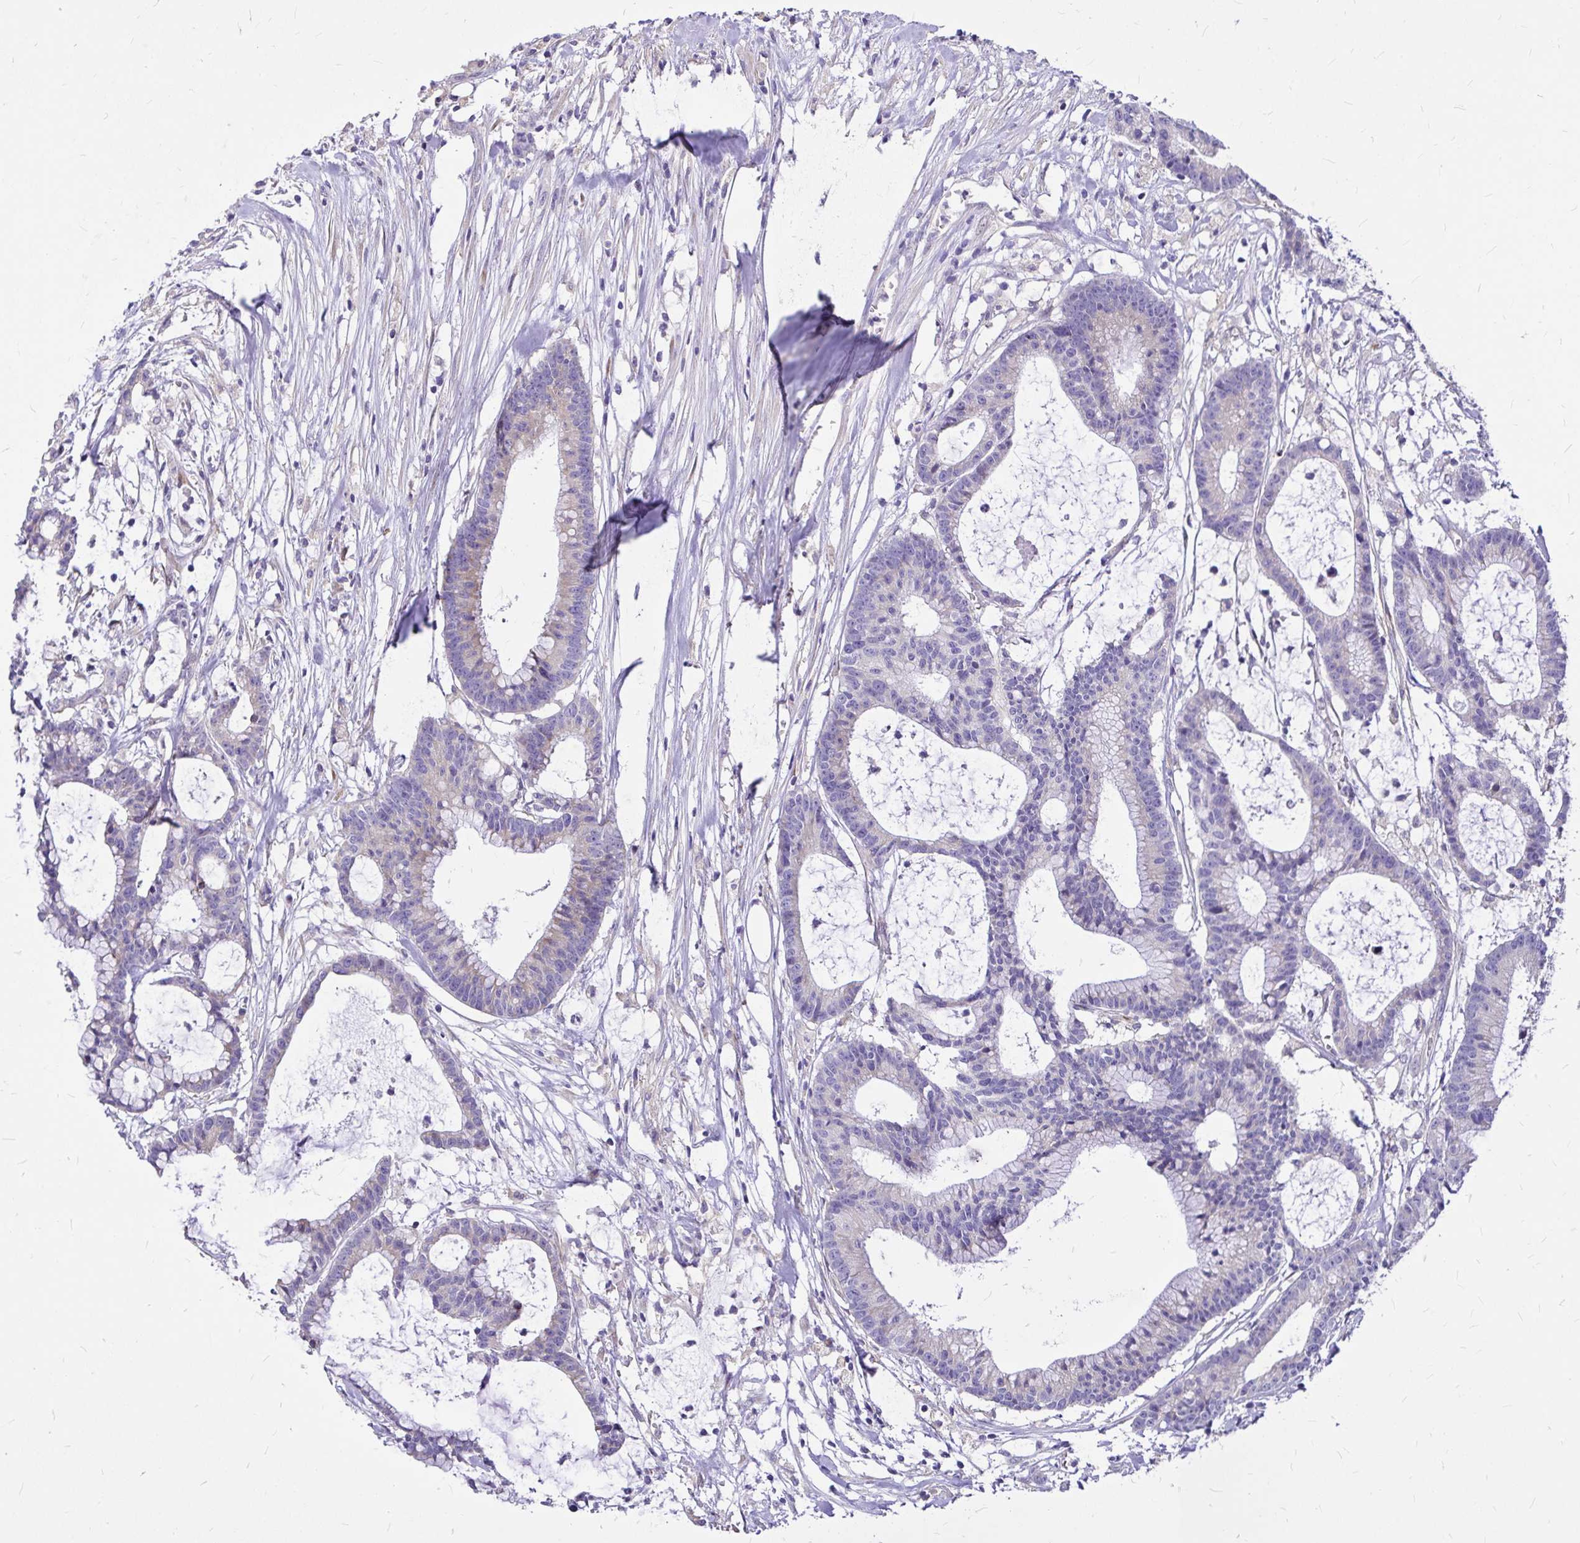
{"staining": {"intensity": "negative", "quantity": "none", "location": "none"}, "tissue": "colorectal cancer", "cell_type": "Tumor cells", "image_type": "cancer", "snomed": [{"axis": "morphology", "description": "Adenocarcinoma, NOS"}, {"axis": "topography", "description": "Colon"}], "caption": "An immunohistochemistry (IHC) photomicrograph of adenocarcinoma (colorectal) is shown. There is no staining in tumor cells of adenocarcinoma (colorectal).", "gene": "GABBR2", "patient": {"sex": "female", "age": 78}}